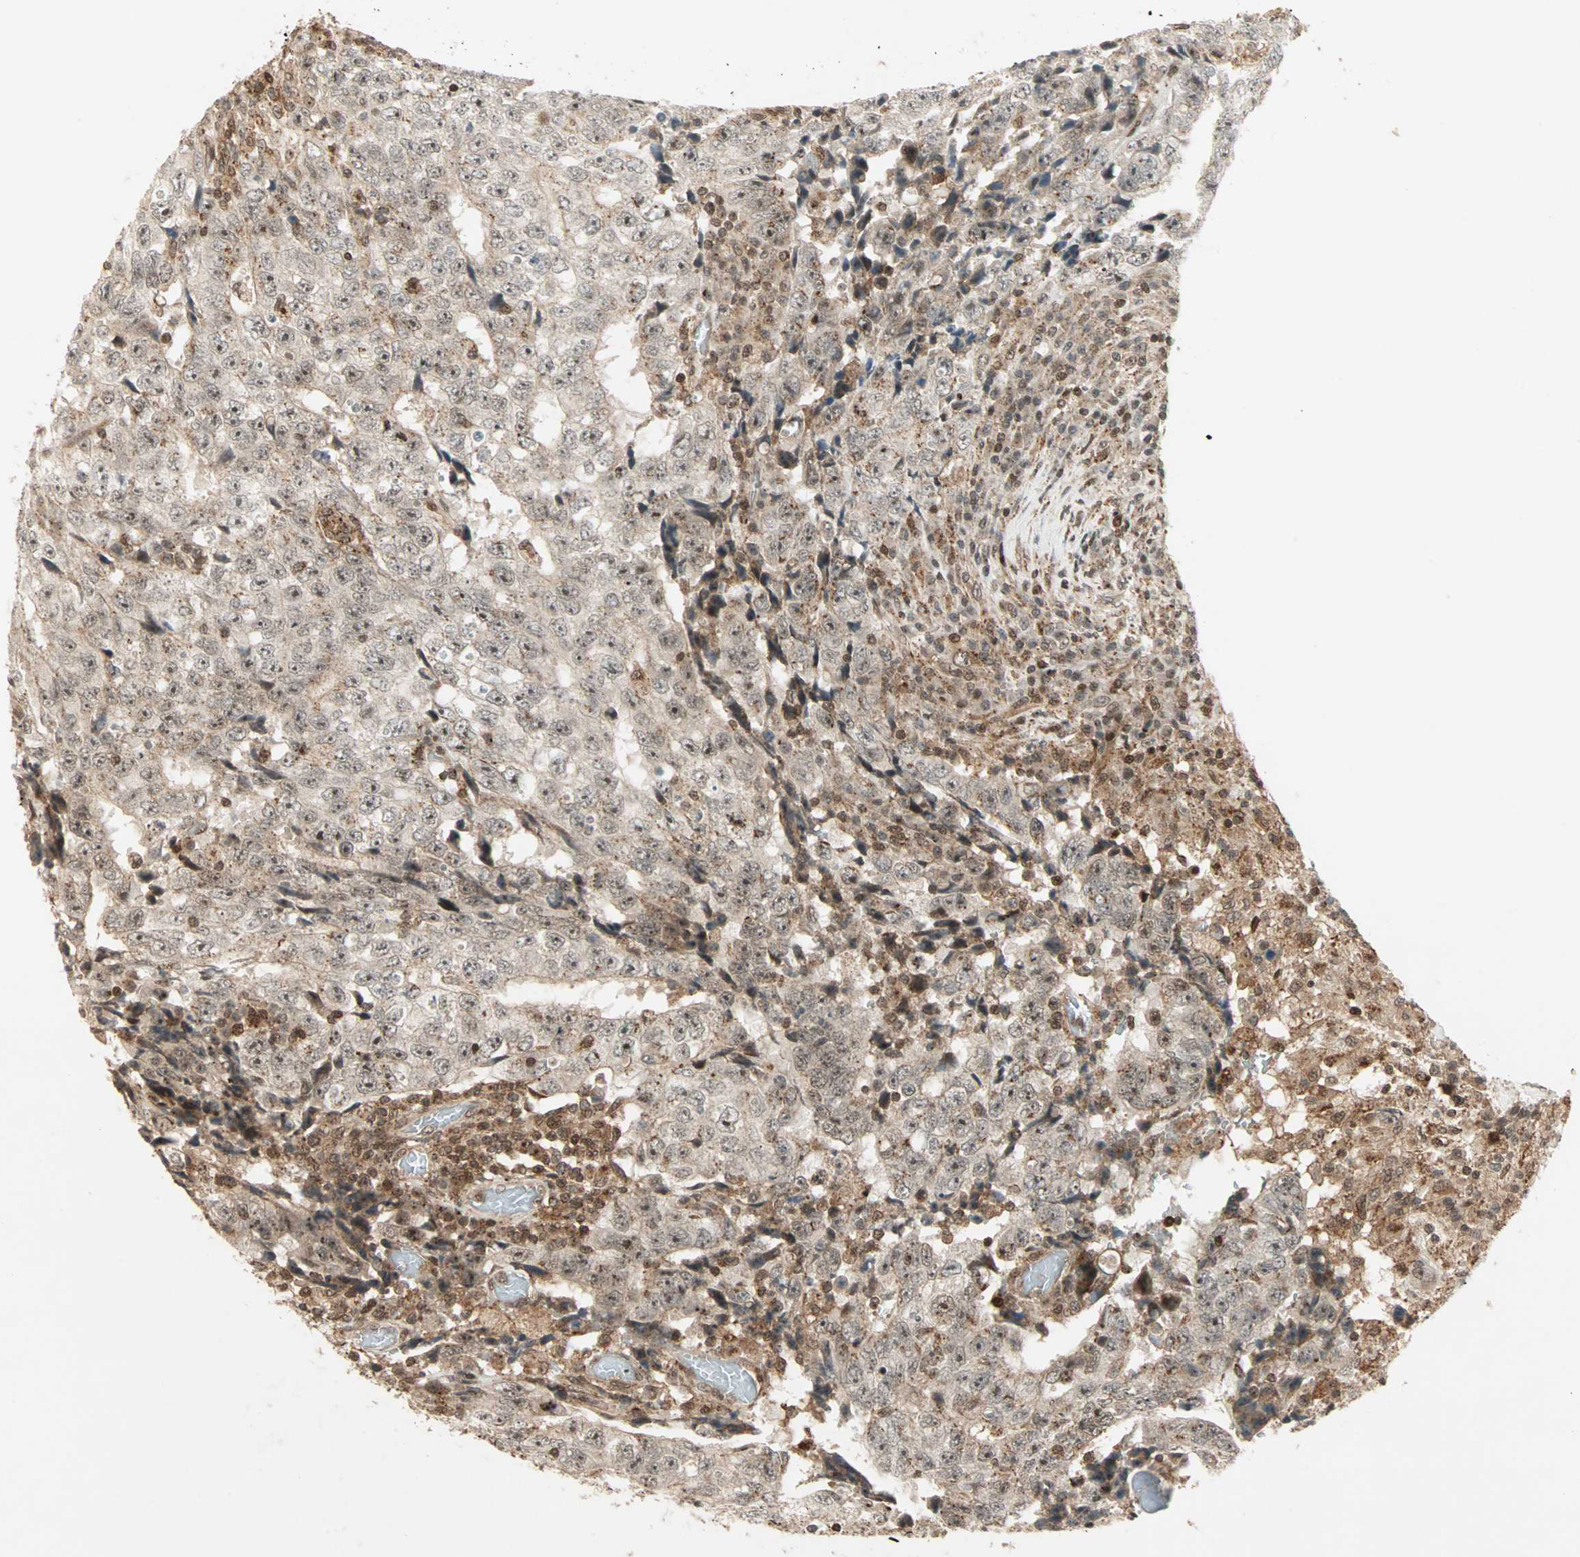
{"staining": {"intensity": "strong", "quantity": ">75%", "location": "cytoplasmic/membranous,nuclear"}, "tissue": "testis cancer", "cell_type": "Tumor cells", "image_type": "cancer", "snomed": [{"axis": "morphology", "description": "Necrosis, NOS"}, {"axis": "morphology", "description": "Carcinoma, Embryonal, NOS"}, {"axis": "topography", "description": "Testis"}], "caption": "Immunohistochemistry staining of embryonal carcinoma (testis), which exhibits high levels of strong cytoplasmic/membranous and nuclear expression in approximately >75% of tumor cells indicating strong cytoplasmic/membranous and nuclear protein positivity. The staining was performed using DAB (3,3'-diaminobenzidine) (brown) for protein detection and nuclei were counterstained in hematoxylin (blue).", "gene": "ZBED9", "patient": {"sex": "male", "age": 19}}